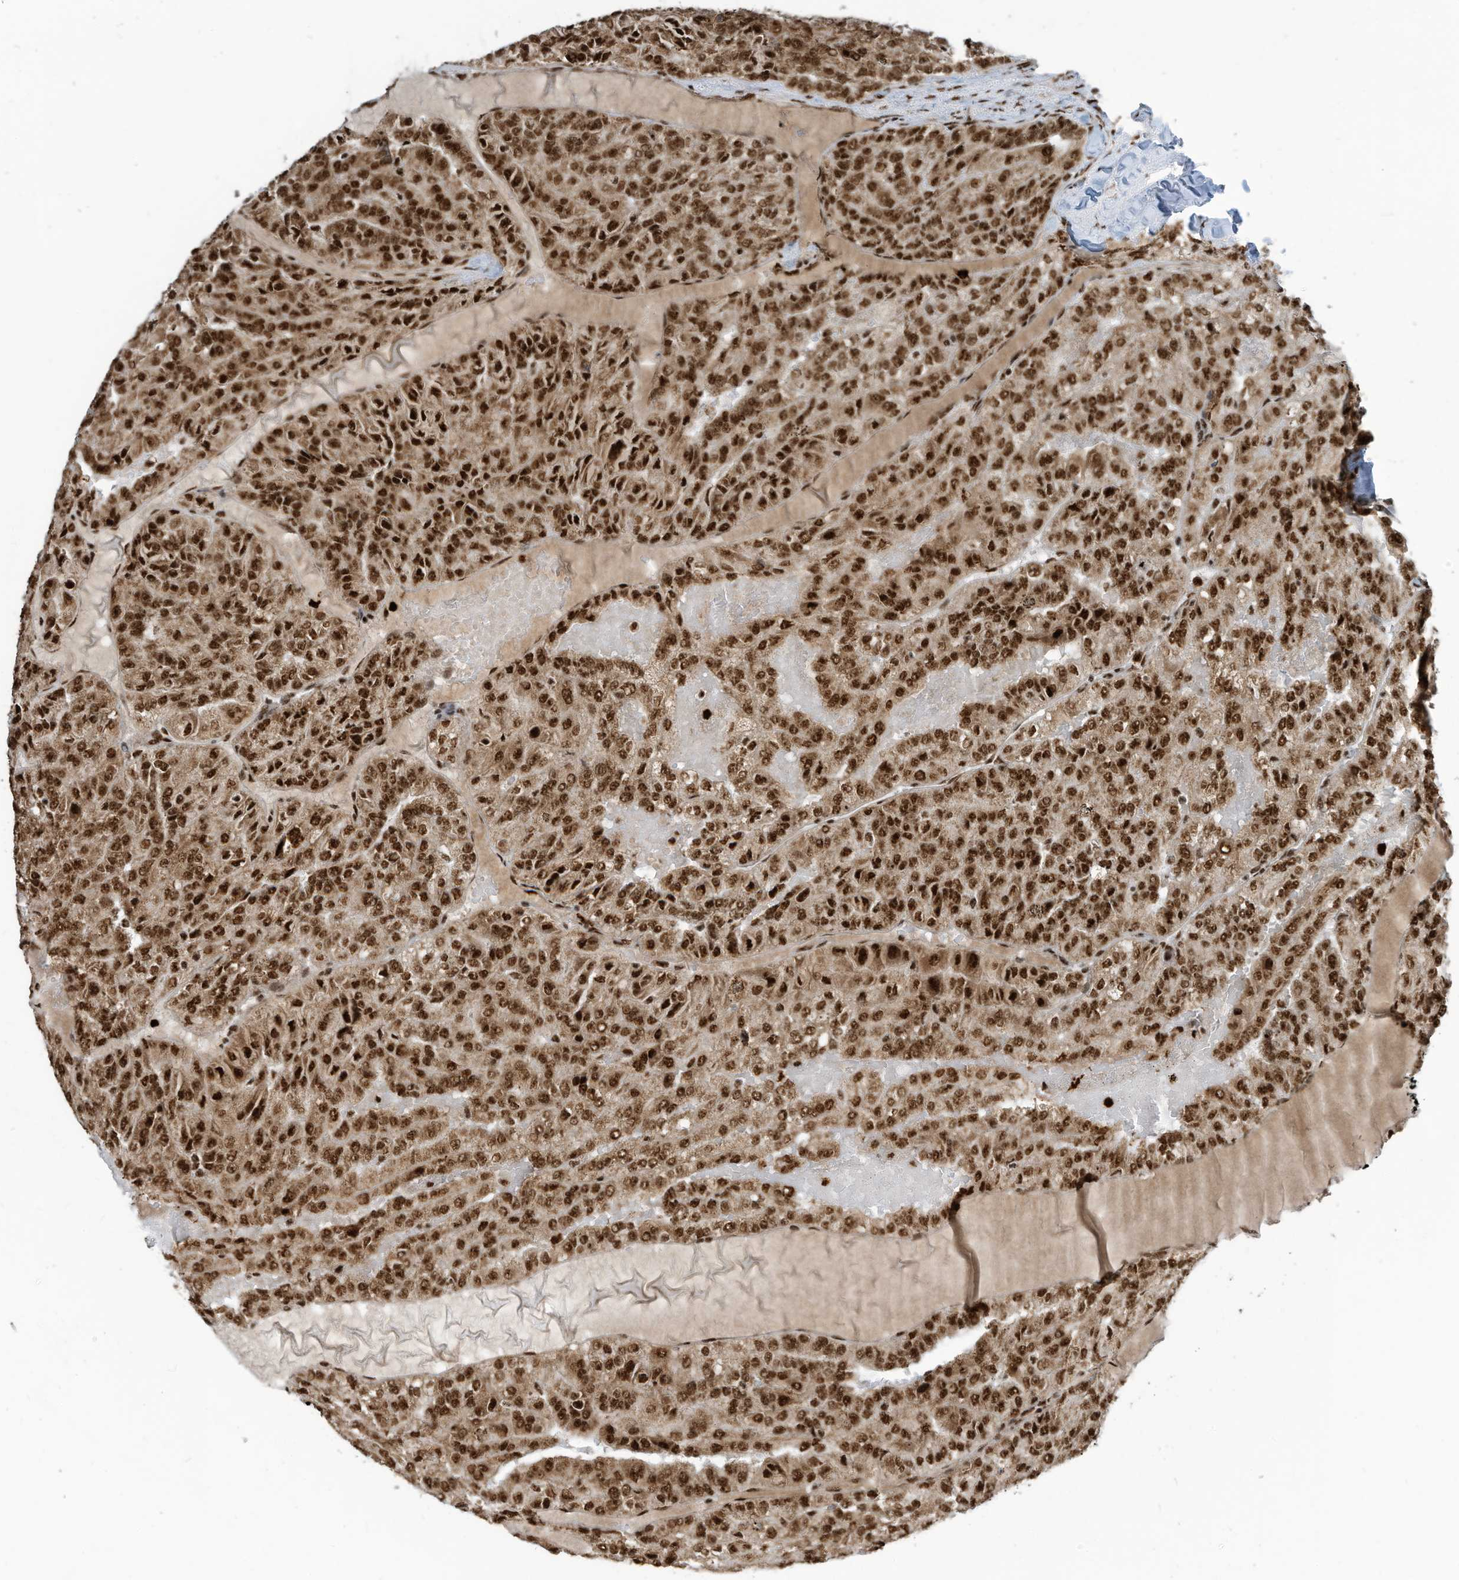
{"staining": {"intensity": "strong", "quantity": ">75%", "location": "cytoplasmic/membranous,nuclear"}, "tissue": "renal cancer", "cell_type": "Tumor cells", "image_type": "cancer", "snomed": [{"axis": "morphology", "description": "Adenocarcinoma, NOS"}, {"axis": "topography", "description": "Kidney"}], "caption": "Approximately >75% of tumor cells in renal cancer show strong cytoplasmic/membranous and nuclear protein positivity as visualized by brown immunohistochemical staining.", "gene": "LBH", "patient": {"sex": "female", "age": 63}}